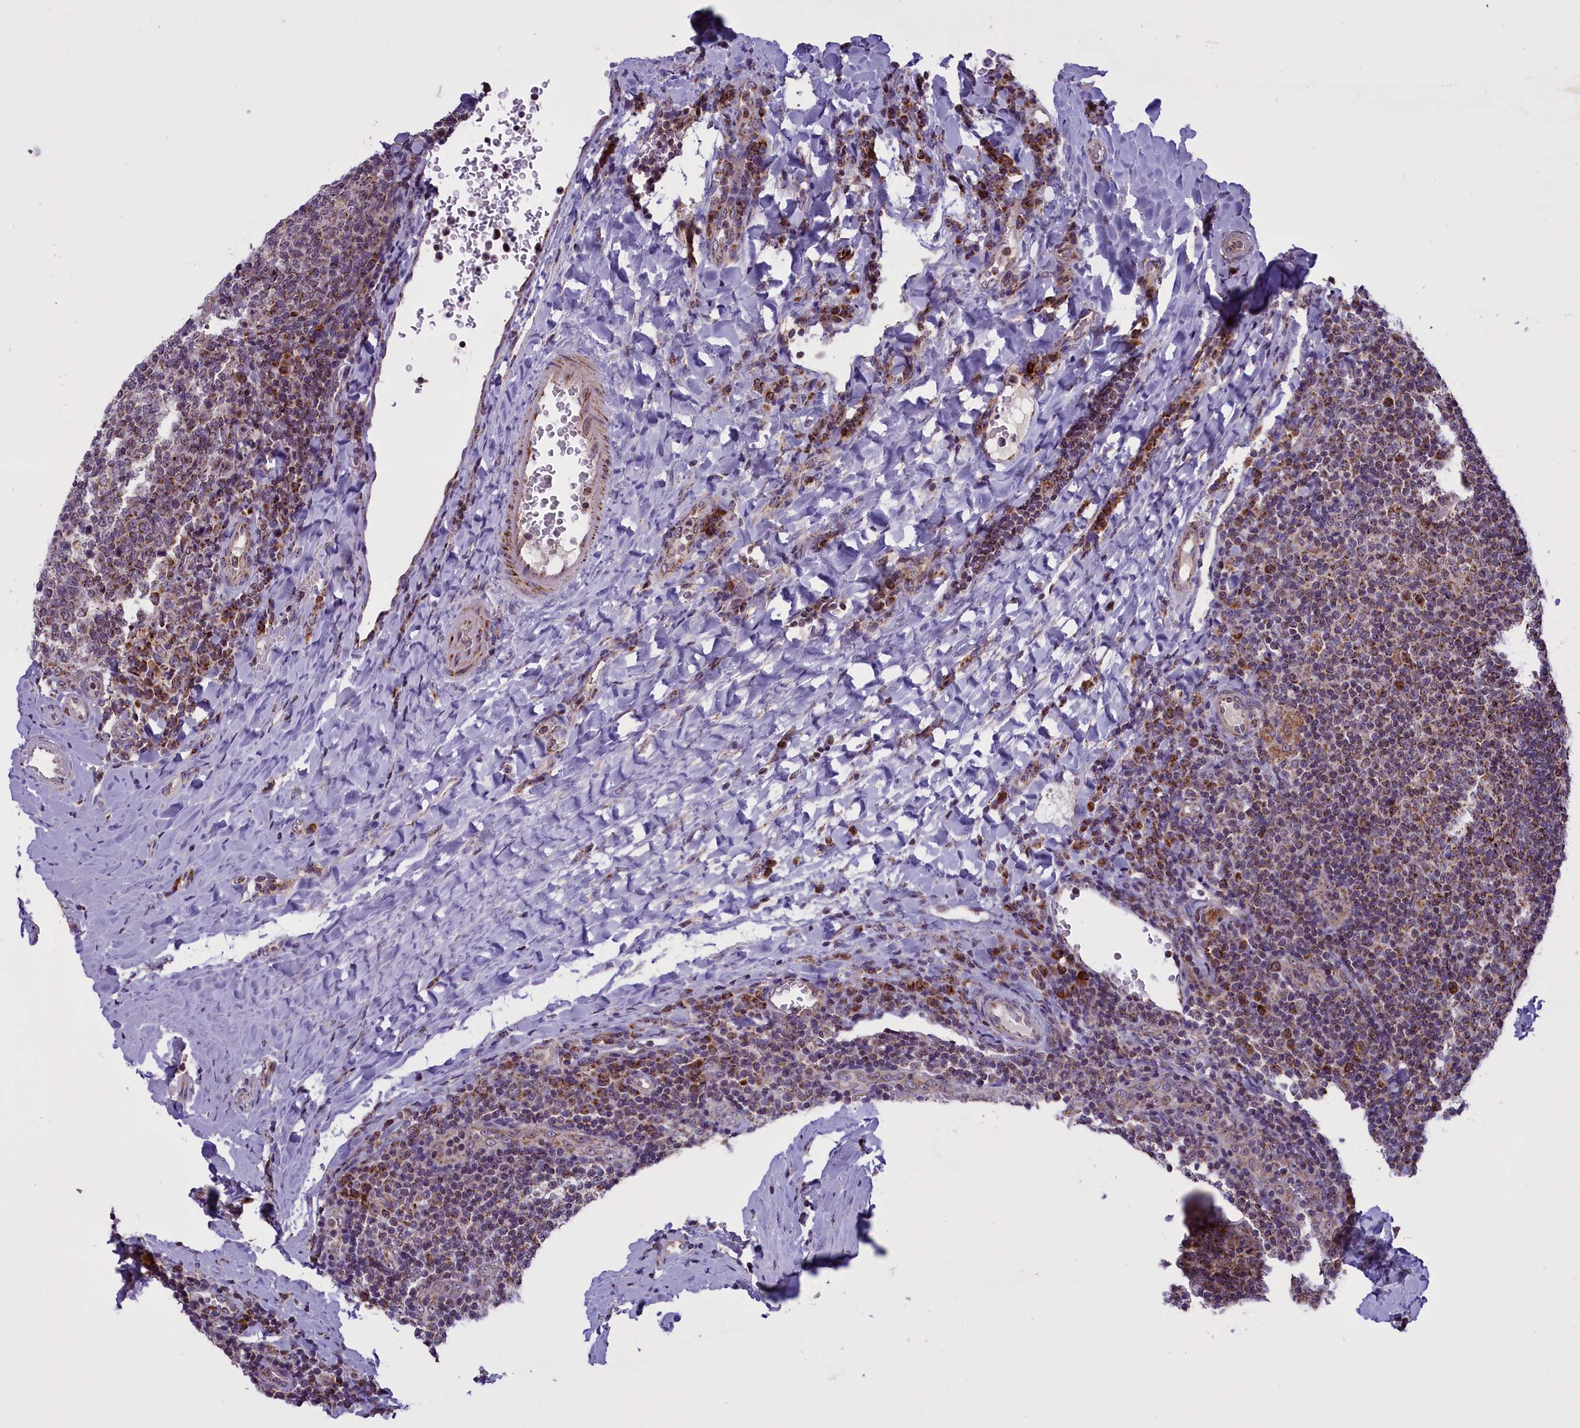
{"staining": {"intensity": "moderate", "quantity": "25%-75%", "location": "cytoplasmic/membranous"}, "tissue": "tonsil", "cell_type": "Germinal center cells", "image_type": "normal", "snomed": [{"axis": "morphology", "description": "Normal tissue, NOS"}, {"axis": "topography", "description": "Tonsil"}], "caption": "Moderate cytoplasmic/membranous protein expression is present in about 25%-75% of germinal center cells in tonsil.", "gene": "NDUFS5", "patient": {"sex": "male", "age": 17}}